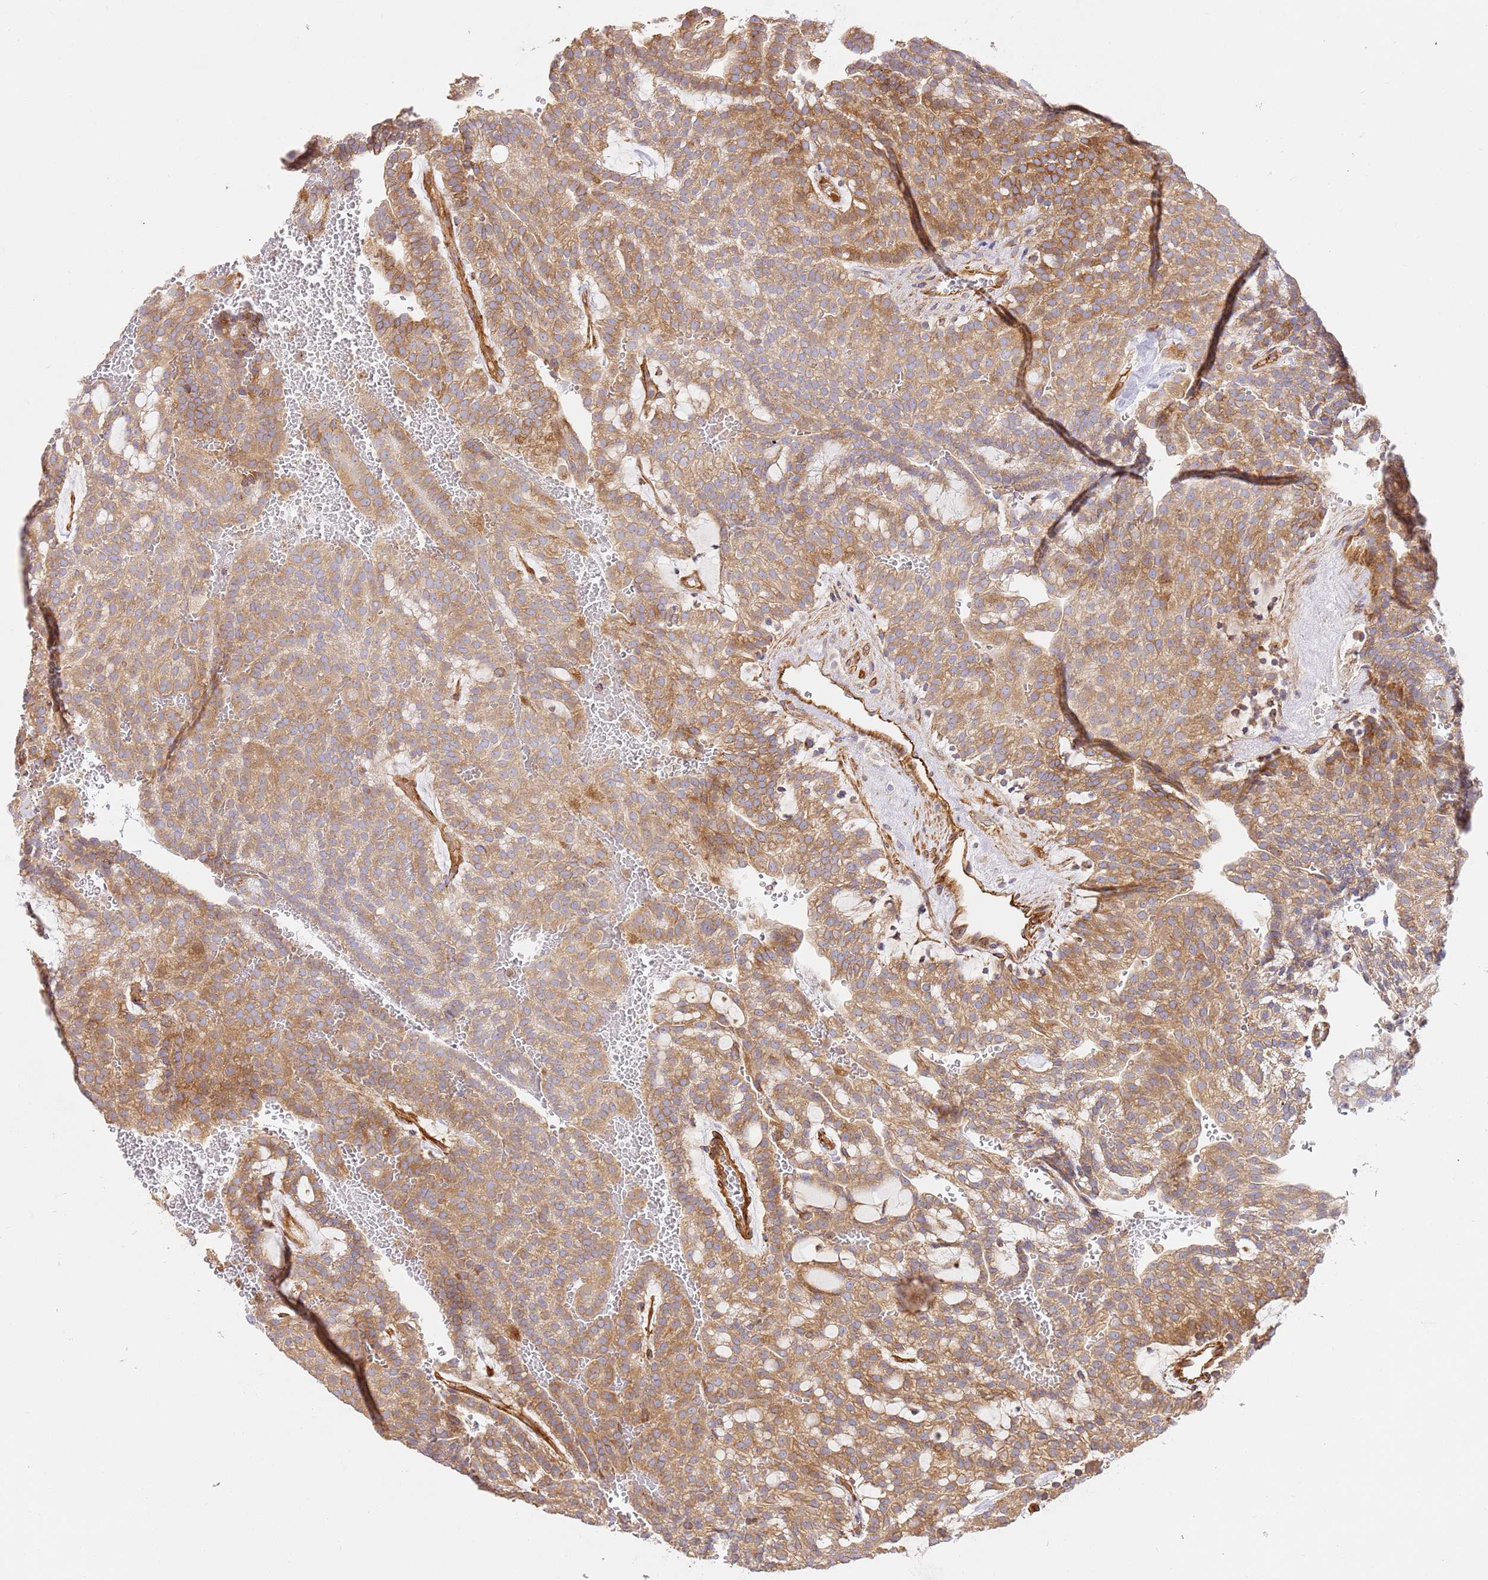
{"staining": {"intensity": "moderate", "quantity": ">75%", "location": "cytoplasmic/membranous"}, "tissue": "renal cancer", "cell_type": "Tumor cells", "image_type": "cancer", "snomed": [{"axis": "morphology", "description": "Adenocarcinoma, NOS"}, {"axis": "topography", "description": "Kidney"}], "caption": "IHC image of neoplastic tissue: renal cancer (adenocarcinoma) stained using IHC reveals medium levels of moderate protein expression localized specifically in the cytoplasmic/membranous of tumor cells, appearing as a cytoplasmic/membranous brown color.", "gene": "ZBTB39", "patient": {"sex": "male", "age": 63}}